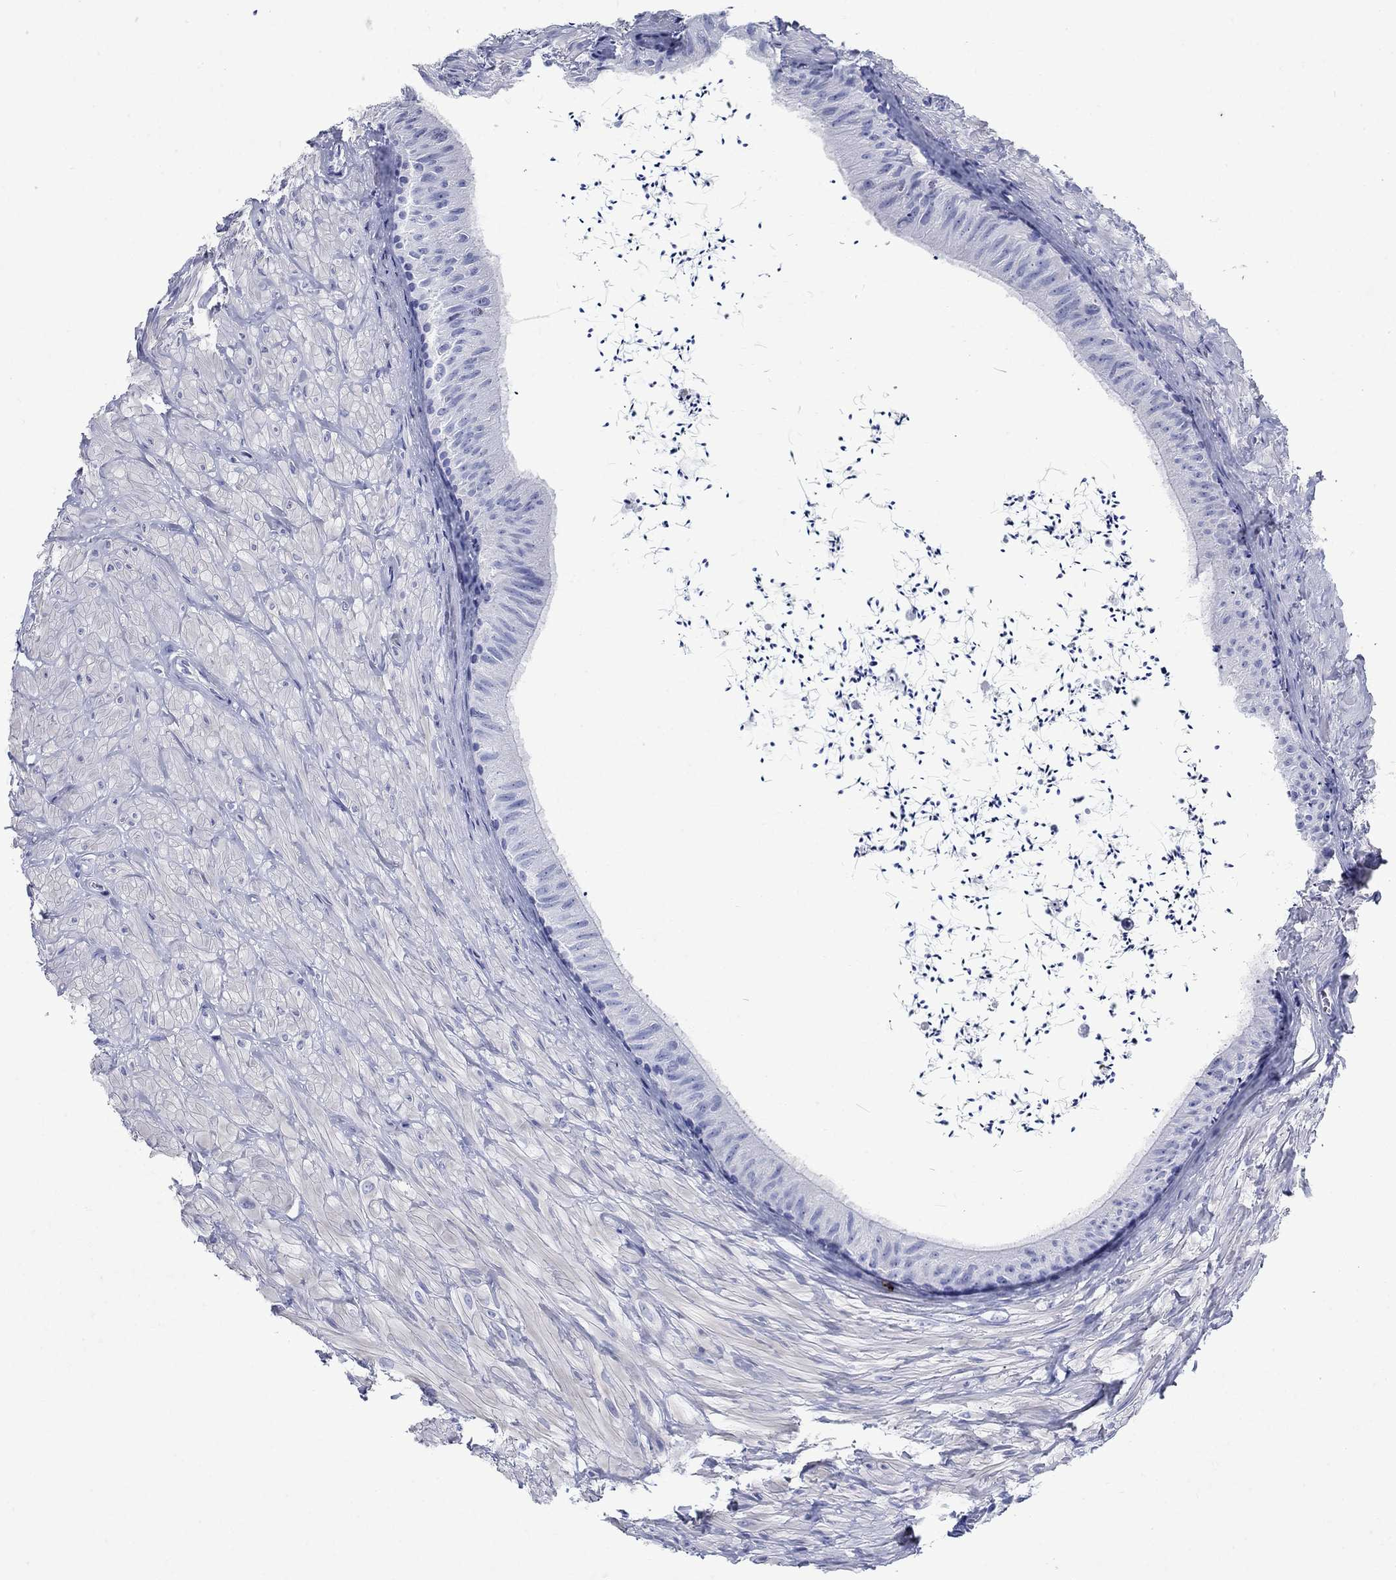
{"staining": {"intensity": "negative", "quantity": "none", "location": "none"}, "tissue": "epididymis", "cell_type": "Glandular cells", "image_type": "normal", "snomed": [{"axis": "morphology", "description": "Normal tissue, NOS"}, {"axis": "topography", "description": "Epididymis"}], "caption": "This is a micrograph of immunohistochemistry staining of unremarkable epididymis, which shows no staining in glandular cells.", "gene": "AZU1", "patient": {"sex": "male", "age": 32}}